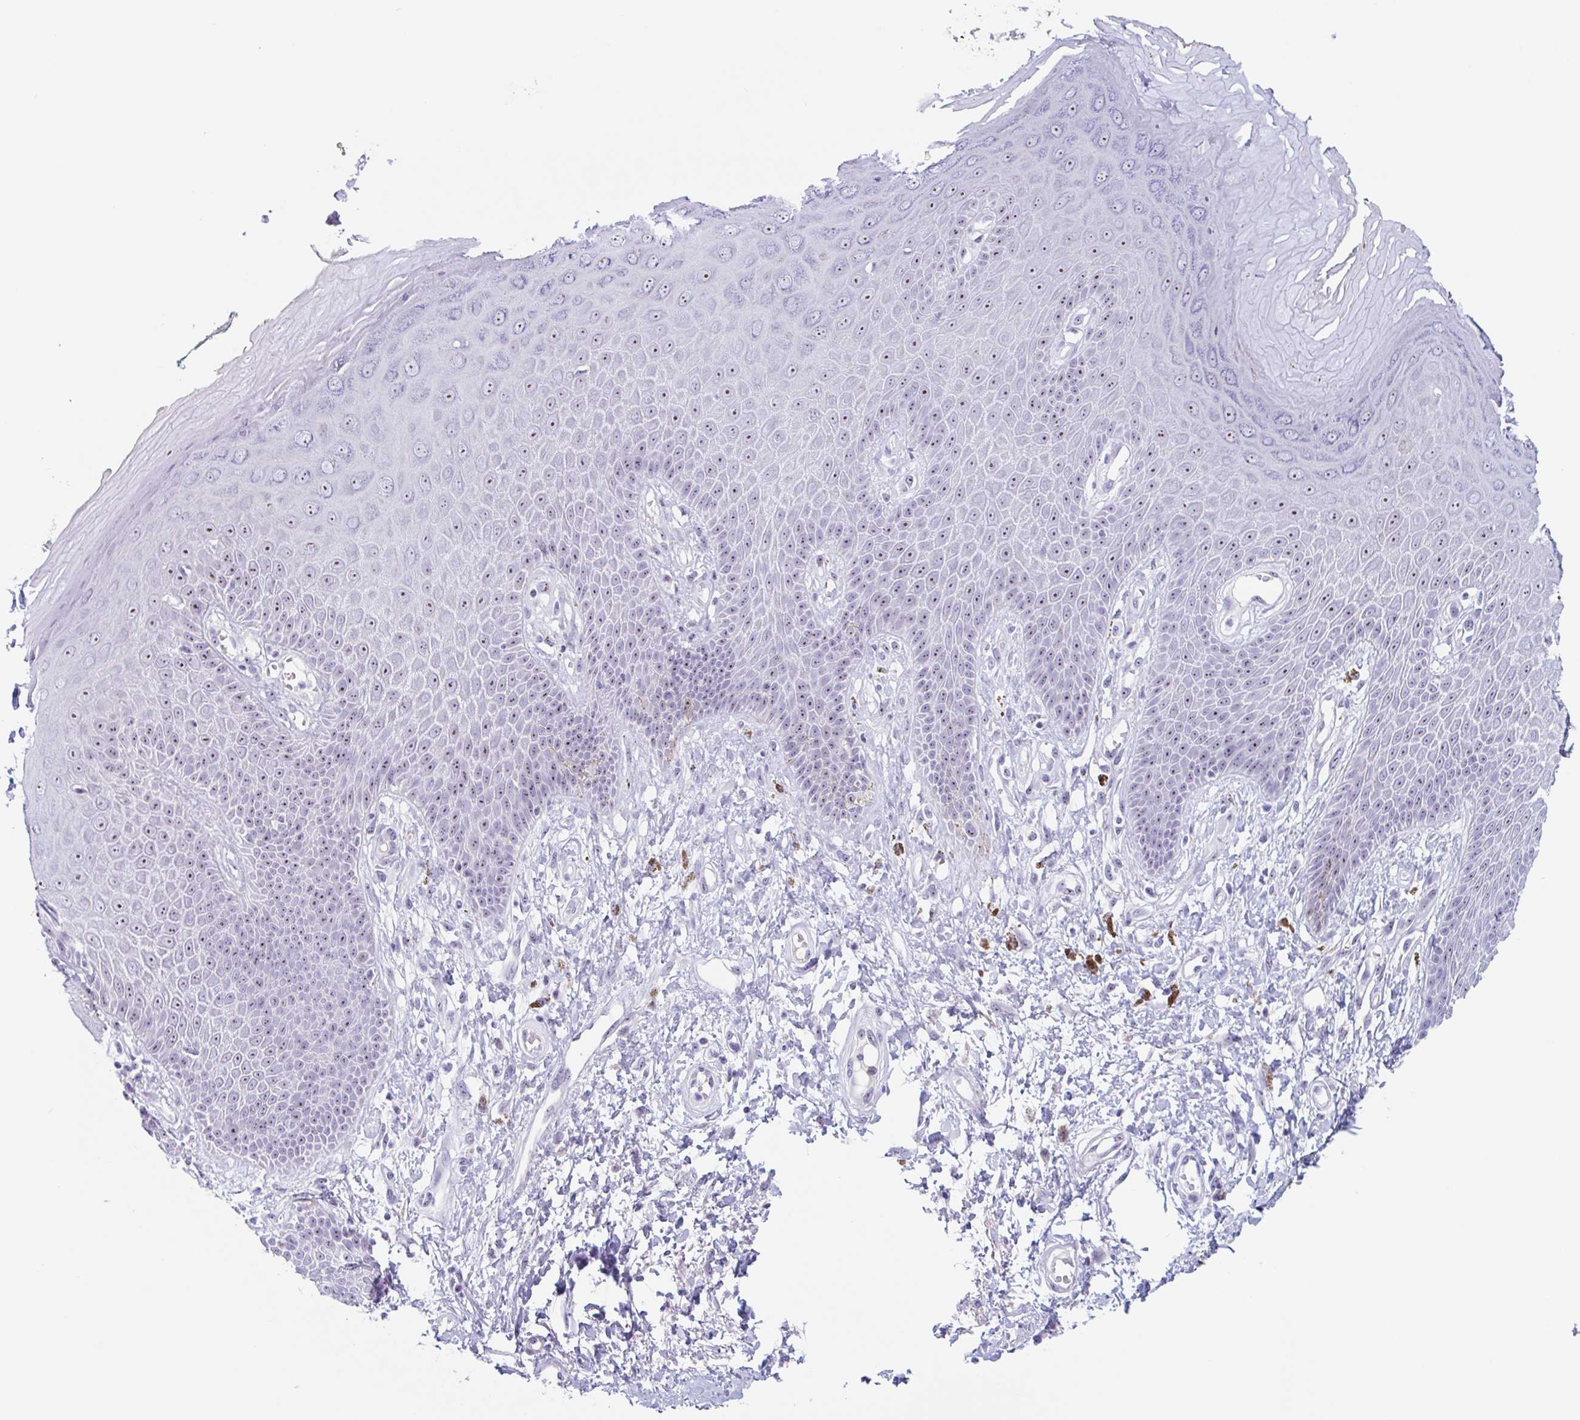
{"staining": {"intensity": "moderate", "quantity": ">75%", "location": "nuclear"}, "tissue": "skin", "cell_type": "Epidermal cells", "image_type": "normal", "snomed": [{"axis": "morphology", "description": "Normal tissue, NOS"}, {"axis": "topography", "description": "Anal"}, {"axis": "topography", "description": "Peripheral nerve tissue"}], "caption": "A high-resolution photomicrograph shows immunohistochemistry (IHC) staining of unremarkable skin, which demonstrates moderate nuclear expression in about >75% of epidermal cells.", "gene": "LENG9", "patient": {"sex": "male", "age": 78}}